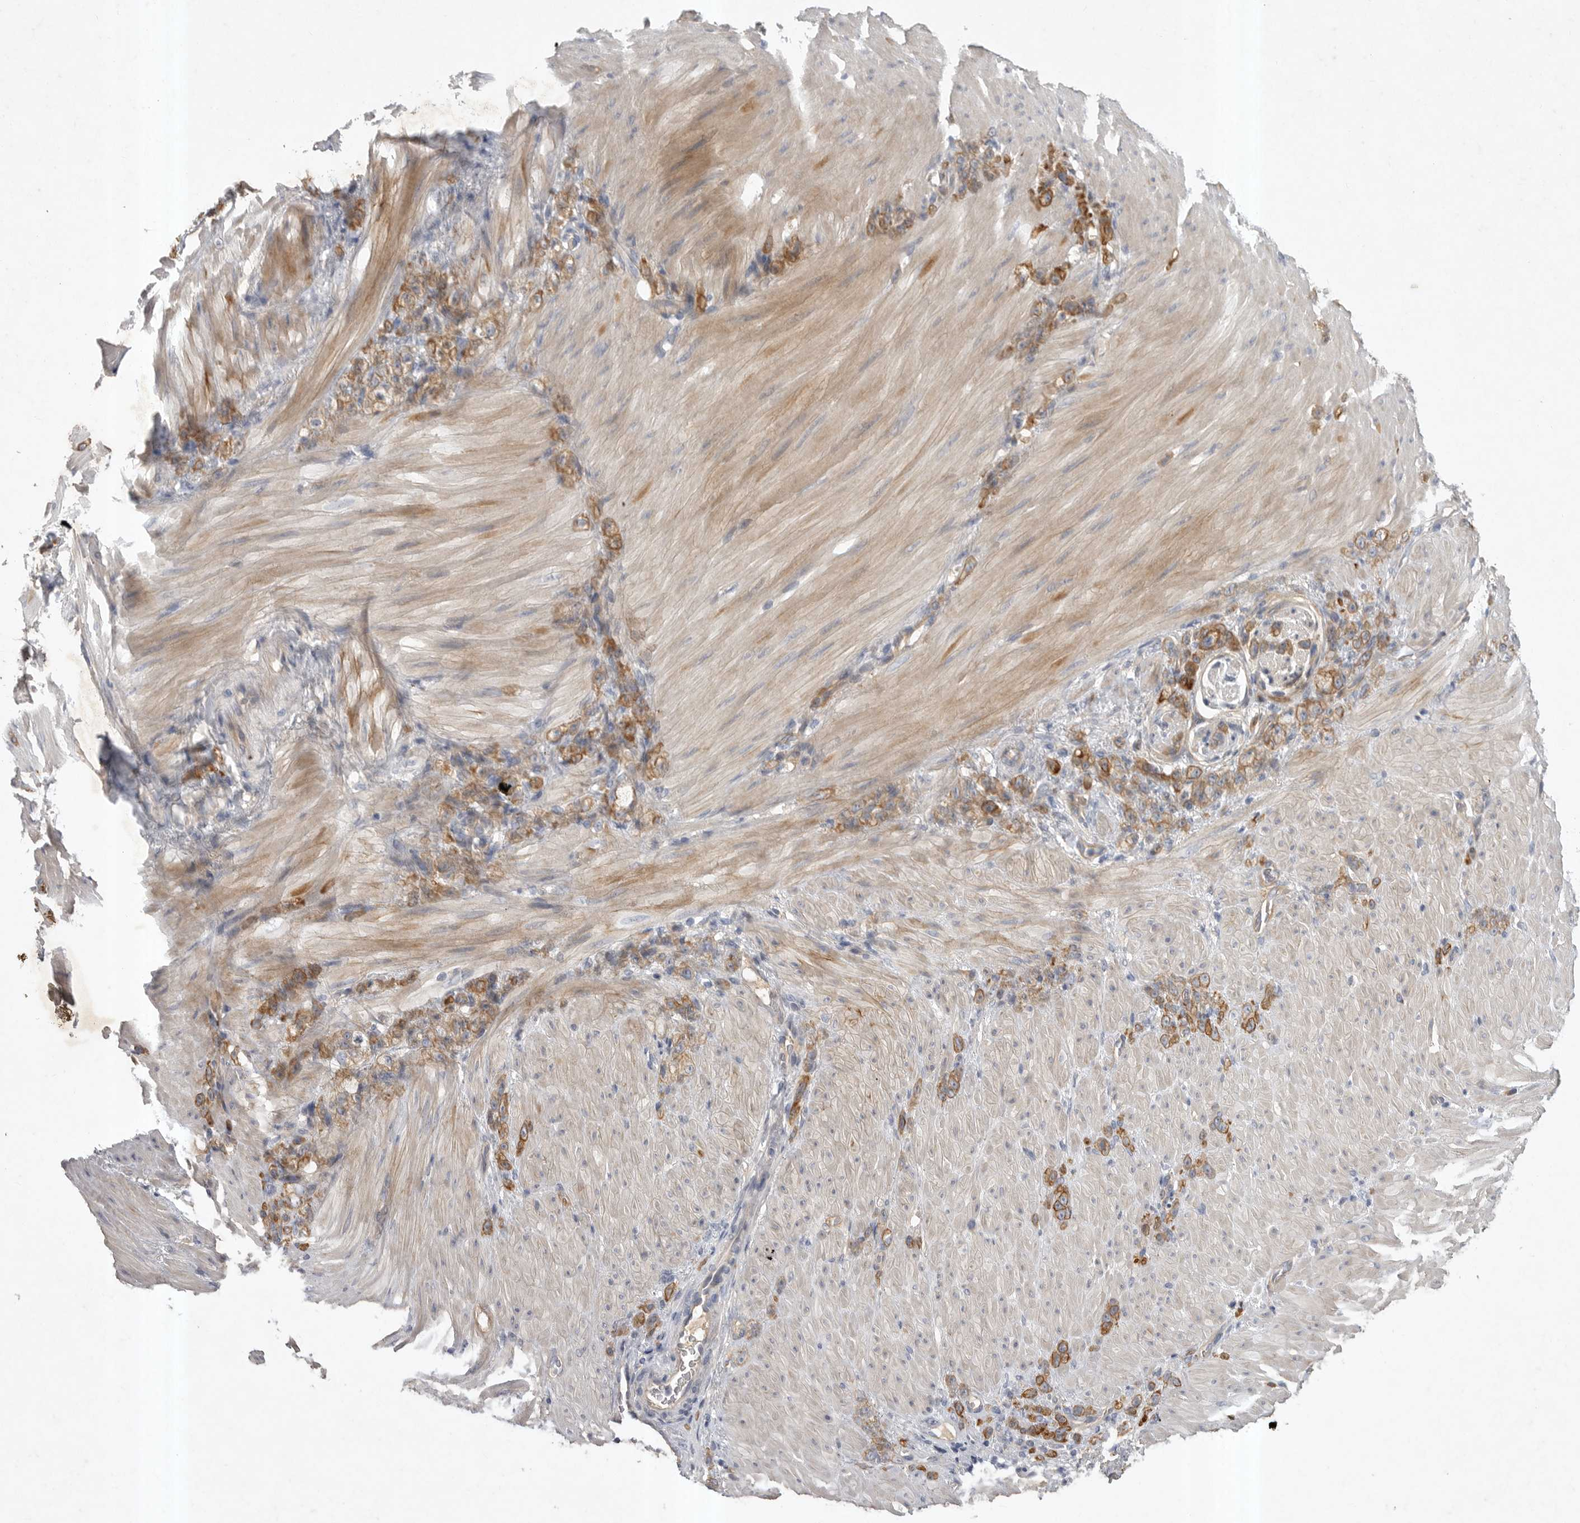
{"staining": {"intensity": "moderate", "quantity": ">75%", "location": "cytoplasmic/membranous"}, "tissue": "stomach cancer", "cell_type": "Tumor cells", "image_type": "cancer", "snomed": [{"axis": "morphology", "description": "Normal tissue, NOS"}, {"axis": "morphology", "description": "Adenocarcinoma, NOS"}, {"axis": "topography", "description": "Stomach"}], "caption": "This histopathology image reveals IHC staining of stomach cancer (adenocarcinoma), with medium moderate cytoplasmic/membranous expression in about >75% of tumor cells.", "gene": "DHDDS", "patient": {"sex": "male", "age": 82}}